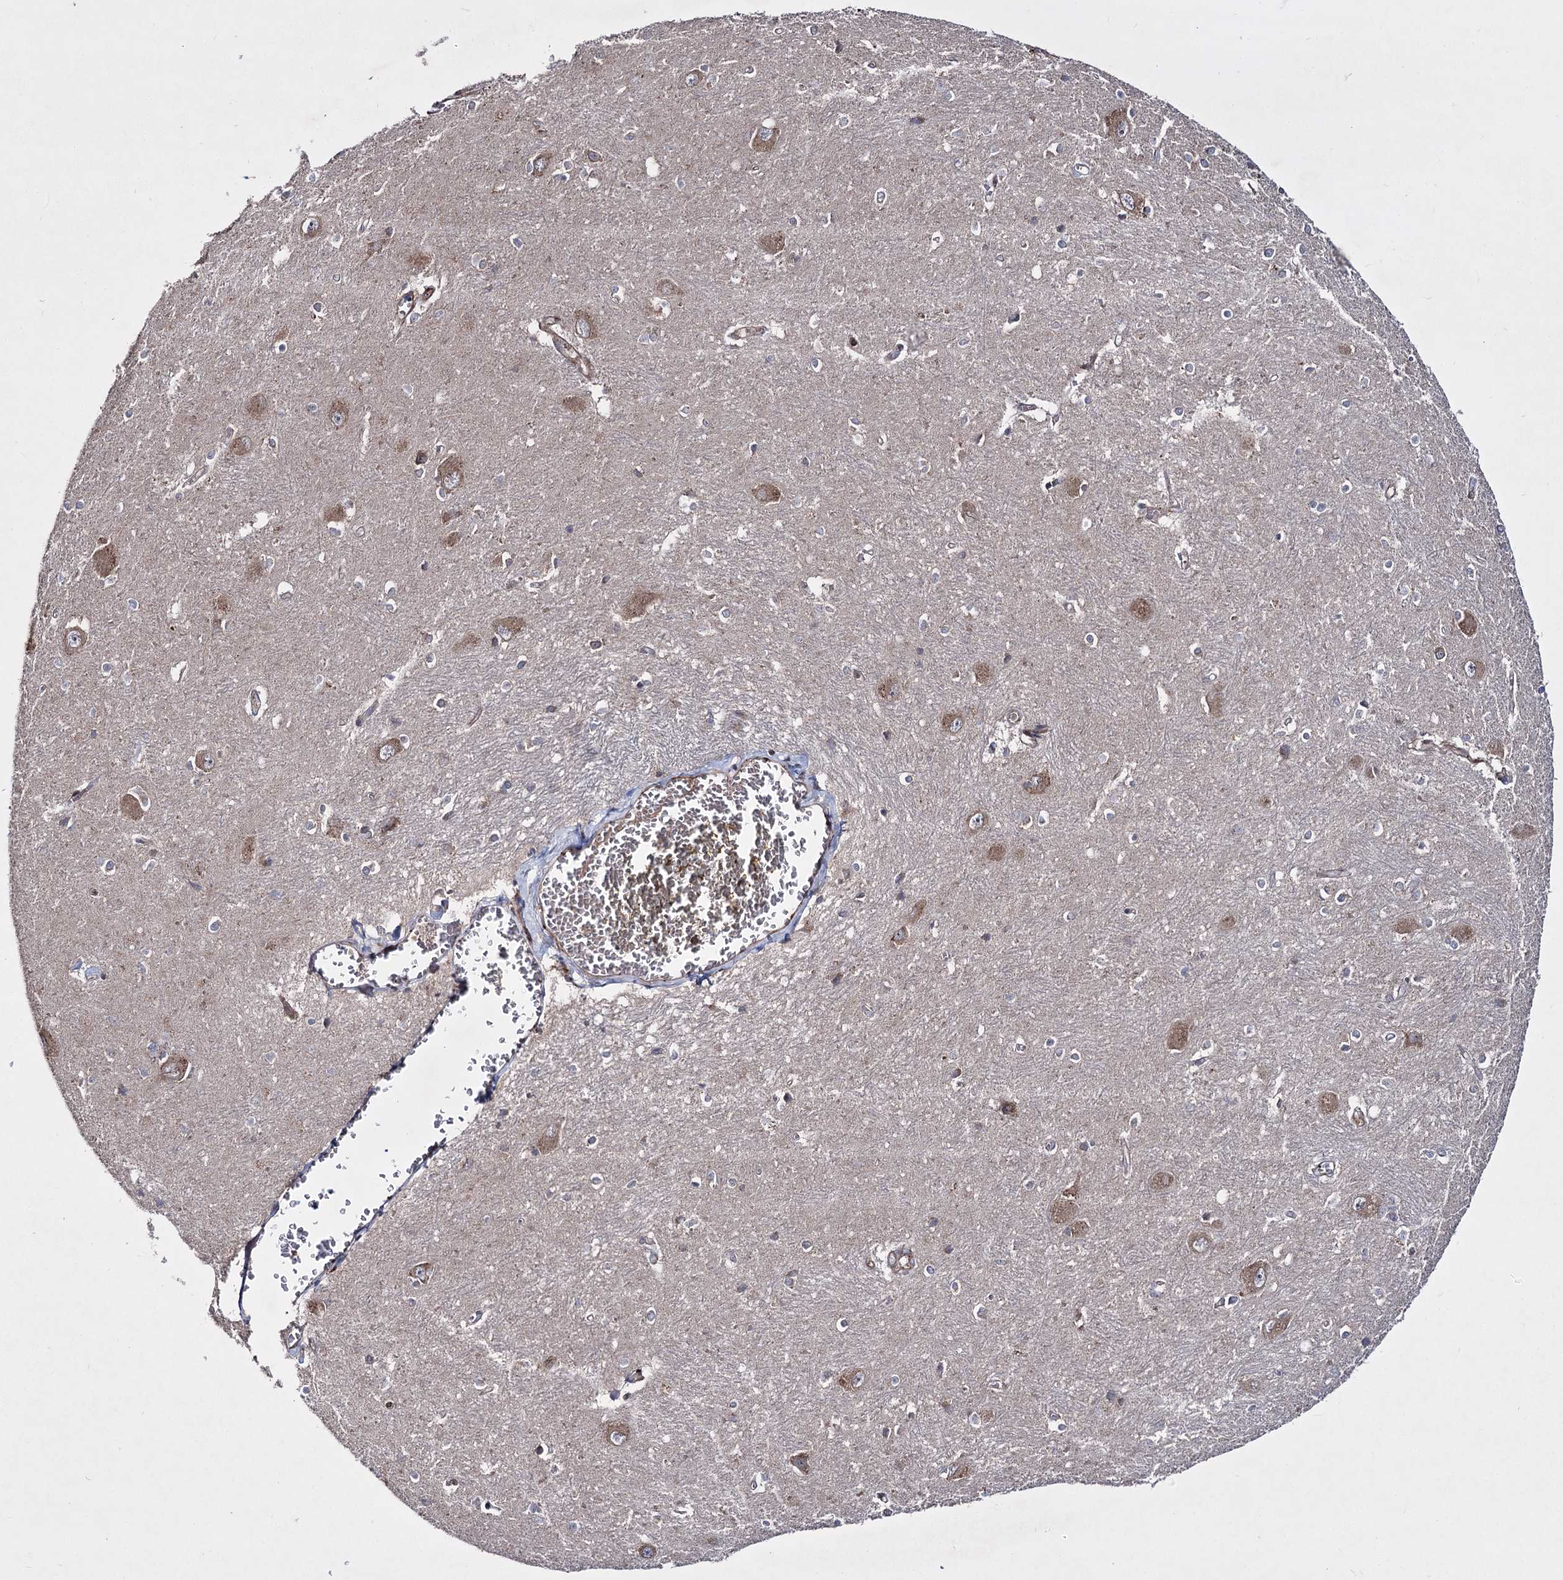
{"staining": {"intensity": "moderate", "quantity": "<25%", "location": "cytoplasmic/membranous"}, "tissue": "caudate", "cell_type": "Glial cells", "image_type": "normal", "snomed": [{"axis": "morphology", "description": "Normal tissue, NOS"}, {"axis": "topography", "description": "Lateral ventricle wall"}], "caption": "Protein staining reveals moderate cytoplasmic/membranous positivity in approximately <25% of glial cells in benign caudate. (DAB = brown stain, brightfield microscopy at high magnification).", "gene": "HECTD2", "patient": {"sex": "male", "age": 37}}